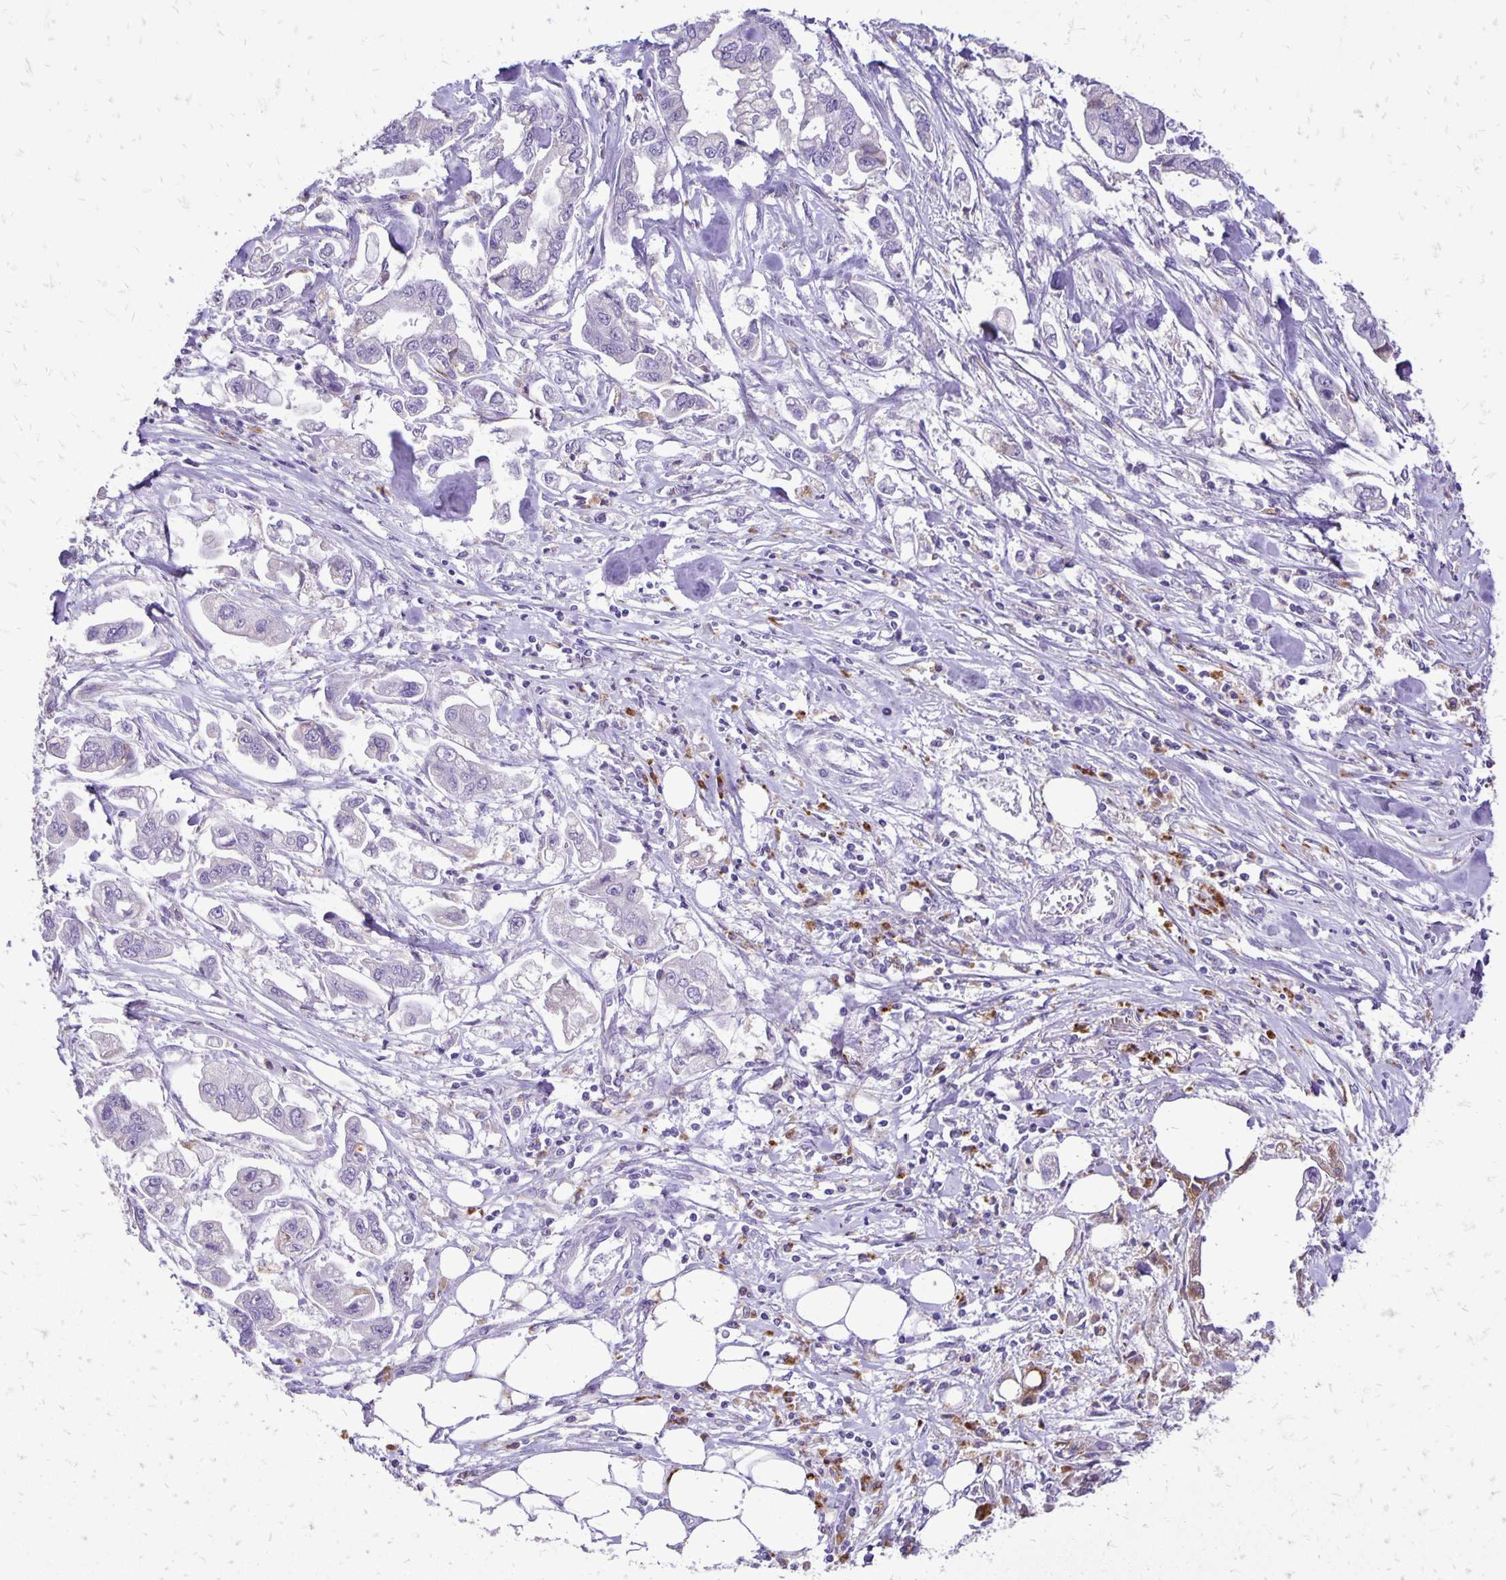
{"staining": {"intensity": "negative", "quantity": "none", "location": "none"}, "tissue": "stomach cancer", "cell_type": "Tumor cells", "image_type": "cancer", "snomed": [{"axis": "morphology", "description": "Adenocarcinoma, NOS"}, {"axis": "topography", "description": "Stomach"}], "caption": "Tumor cells are negative for brown protein staining in stomach adenocarcinoma.", "gene": "EIF5A", "patient": {"sex": "male", "age": 62}}